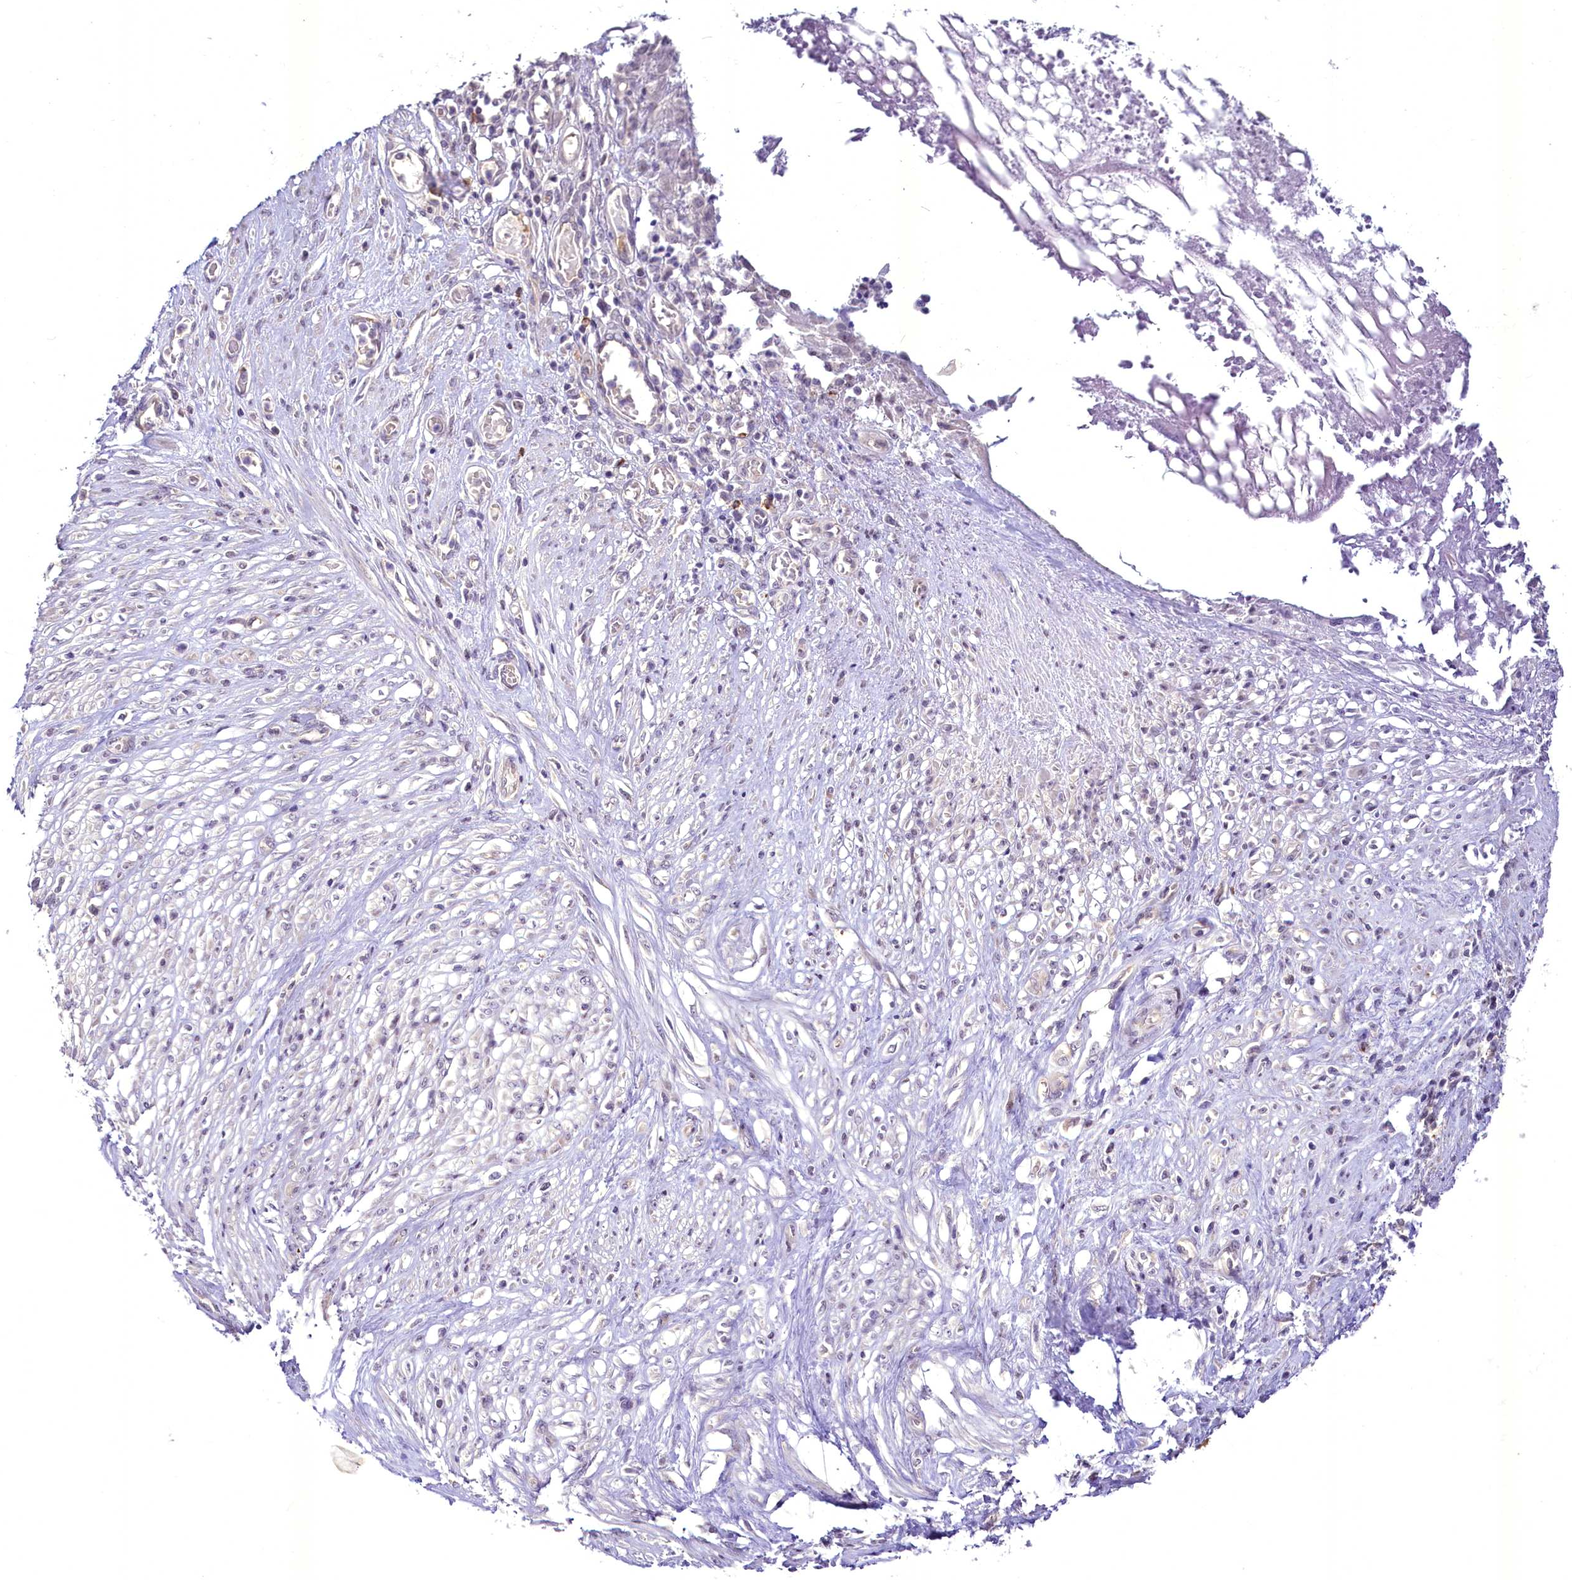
{"staining": {"intensity": "weak", "quantity": "<25%", "location": "cytoplasmic/membranous"}, "tissue": "stomach cancer", "cell_type": "Tumor cells", "image_type": "cancer", "snomed": [{"axis": "morphology", "description": "Adenocarcinoma, NOS"}, {"axis": "morphology", "description": "Adenocarcinoma, High grade"}, {"axis": "topography", "description": "Stomach, upper"}, {"axis": "topography", "description": "Stomach, lower"}], "caption": "Stomach cancer stained for a protein using immunohistochemistry (IHC) shows no staining tumor cells.", "gene": "BANK1", "patient": {"sex": "female", "age": 65}}